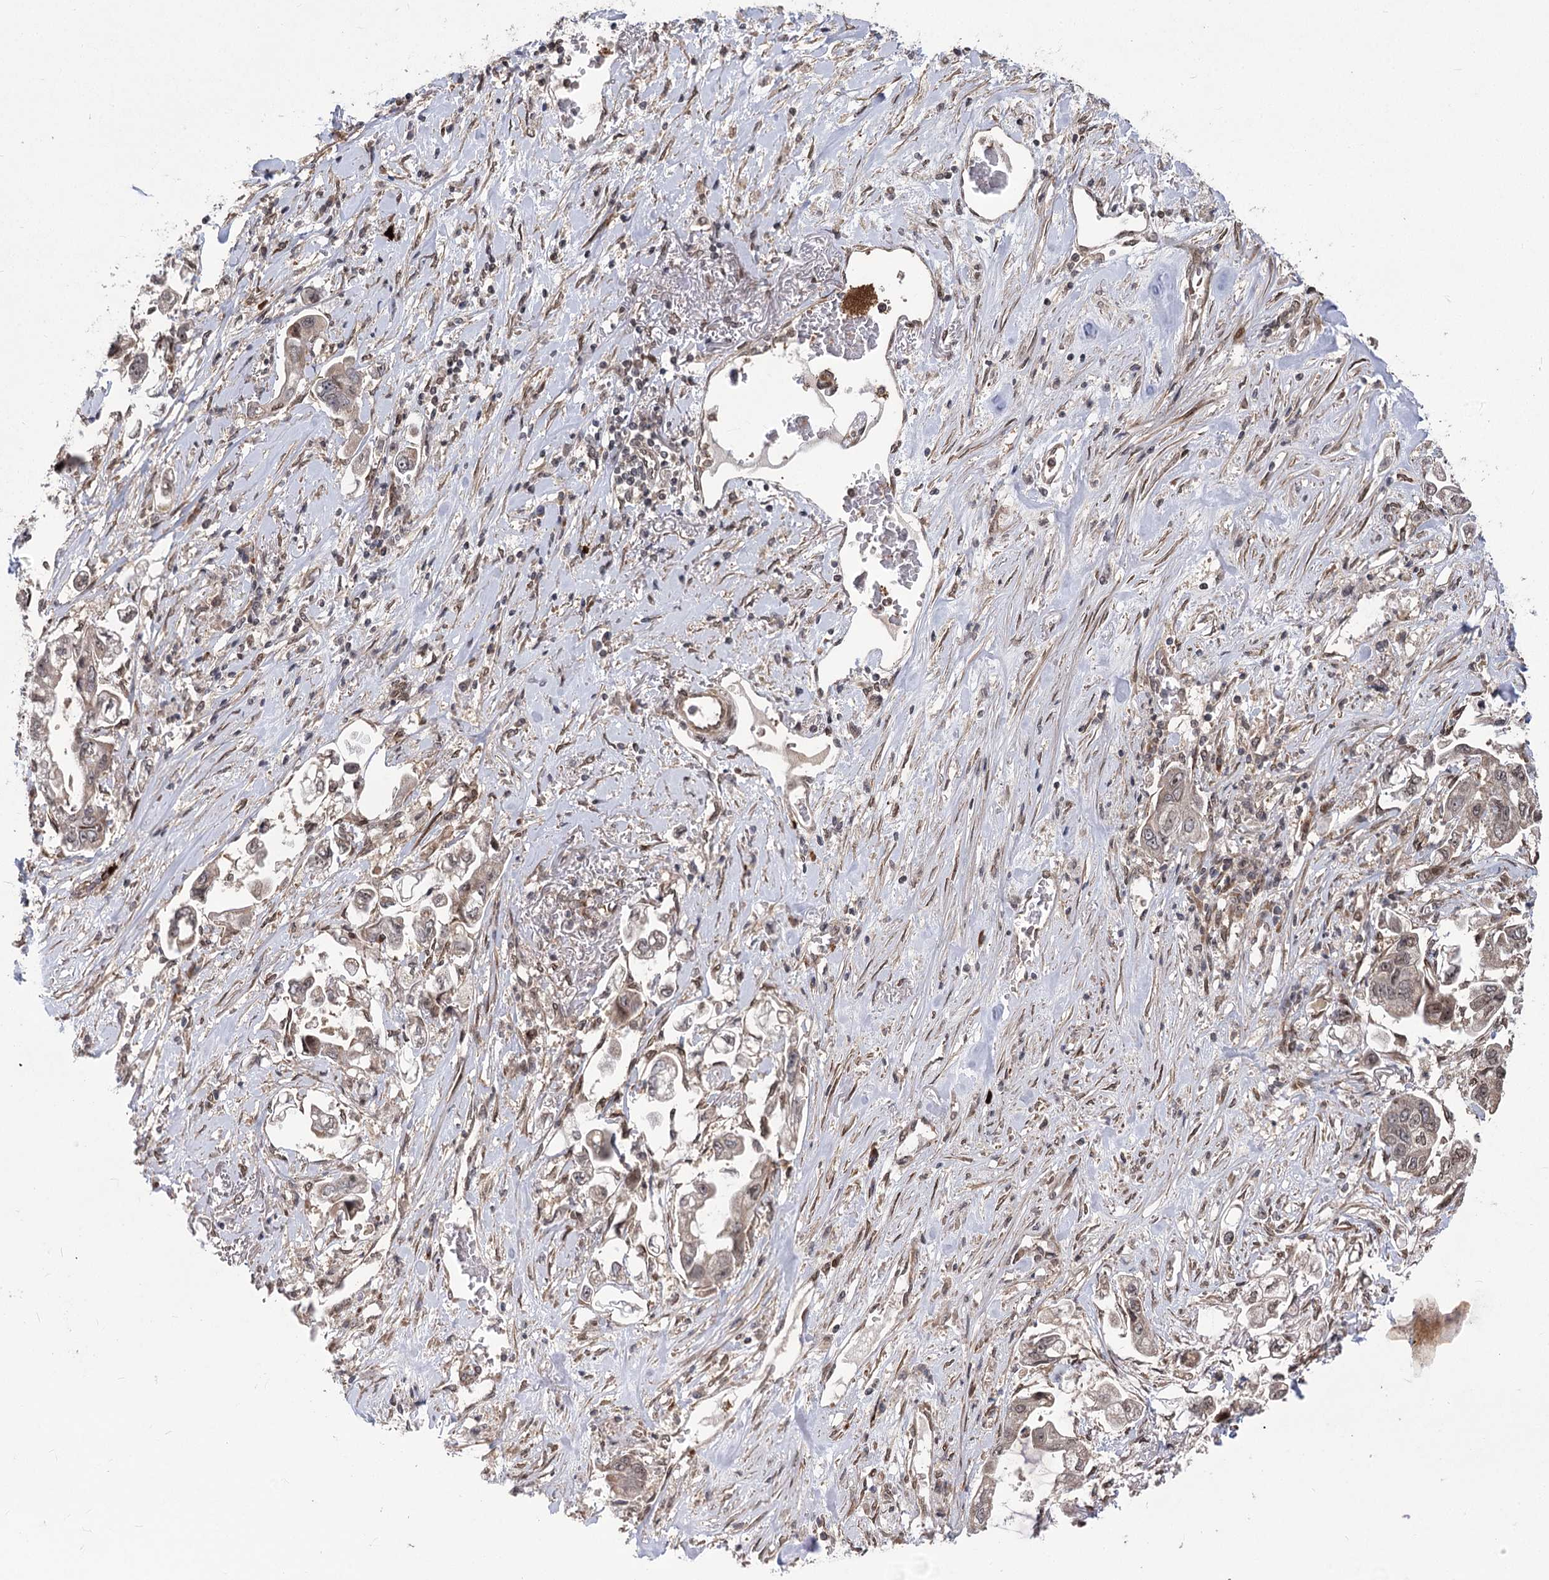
{"staining": {"intensity": "weak", "quantity": "<25%", "location": "nuclear"}, "tissue": "stomach cancer", "cell_type": "Tumor cells", "image_type": "cancer", "snomed": [{"axis": "morphology", "description": "Adenocarcinoma, NOS"}, {"axis": "topography", "description": "Stomach"}], "caption": "DAB immunohistochemical staining of human stomach cancer (adenocarcinoma) reveals no significant expression in tumor cells.", "gene": "TENM2", "patient": {"sex": "male", "age": 62}}